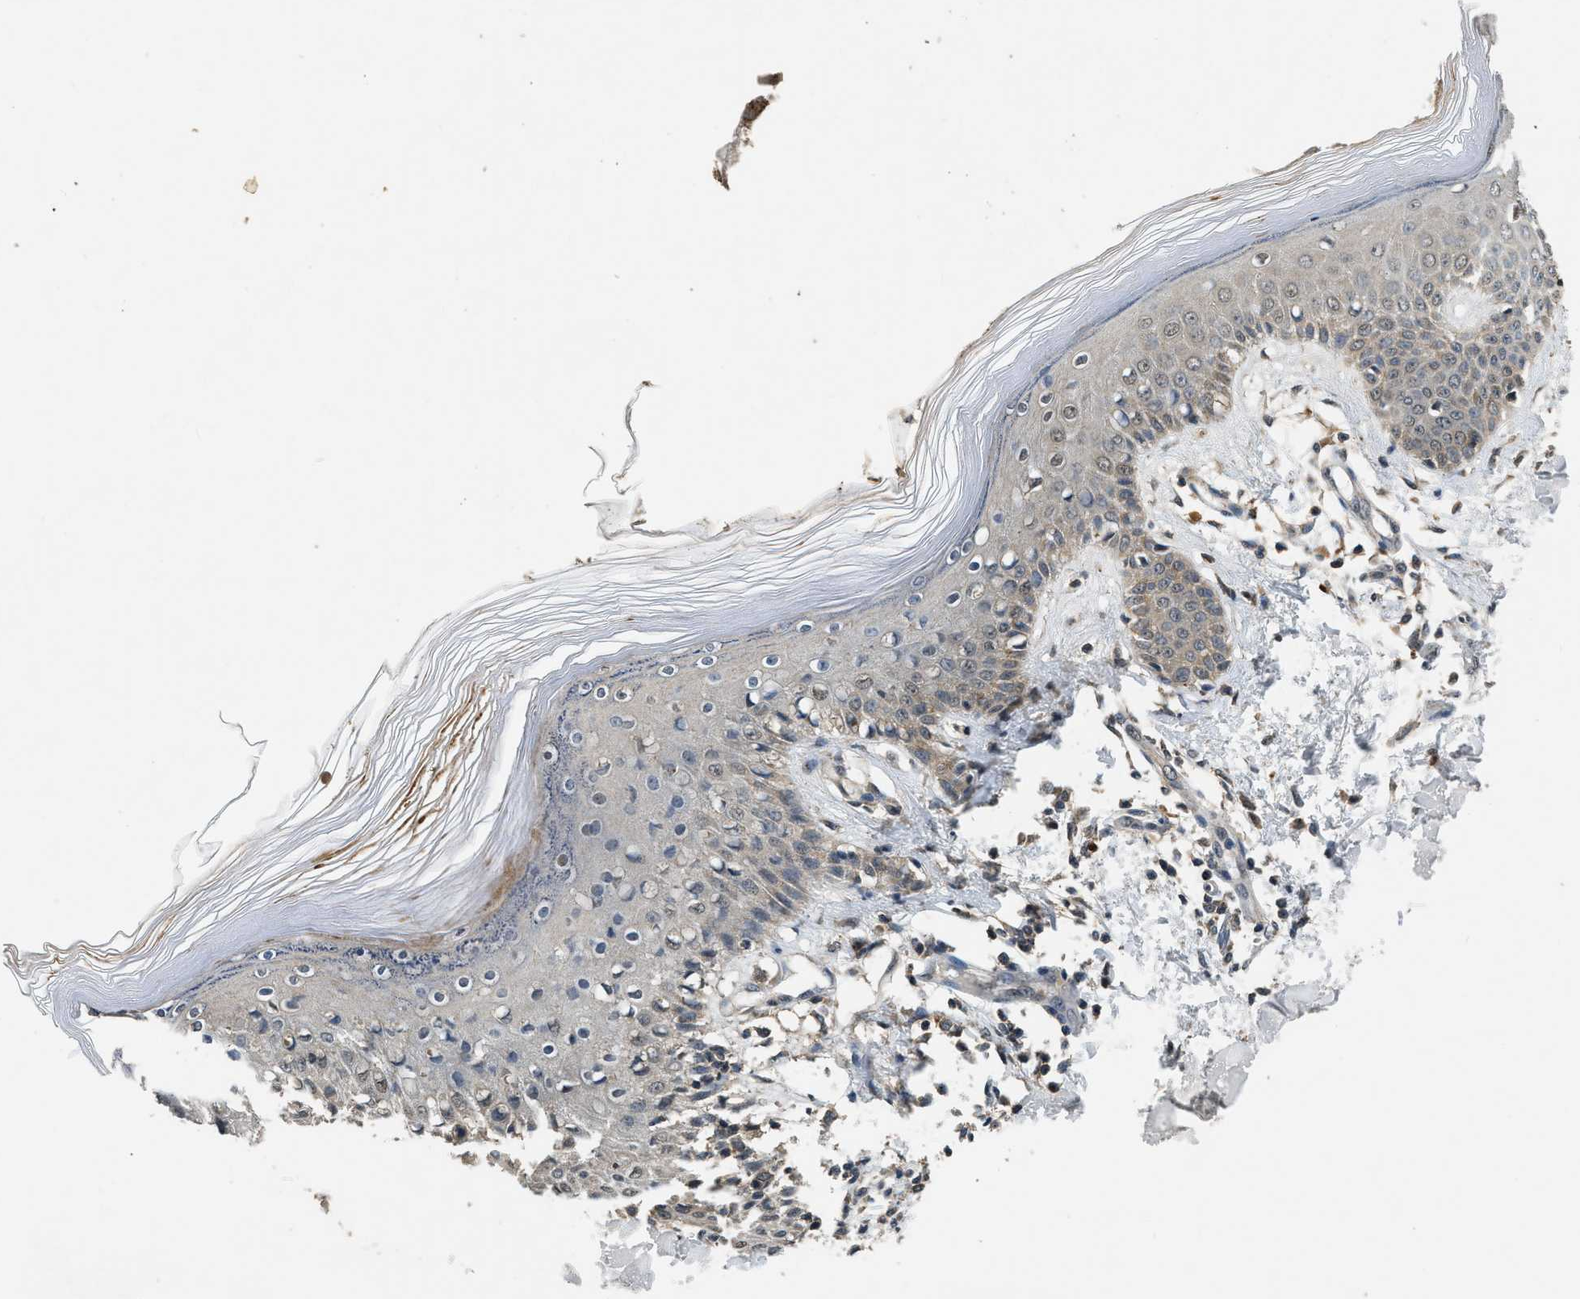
{"staining": {"intensity": "weak", "quantity": ">75%", "location": "cytoplasmic/membranous"}, "tissue": "skin", "cell_type": "Fibroblasts", "image_type": "normal", "snomed": [{"axis": "morphology", "description": "Normal tissue, NOS"}, {"axis": "topography", "description": "Skin"}], "caption": "A high-resolution micrograph shows immunohistochemistry staining of unremarkable skin, which reveals weak cytoplasmic/membranous staining in about >75% of fibroblasts. The staining was performed using DAB (3,3'-diaminobenzidine) to visualize the protein expression in brown, while the nuclei were stained in blue with hematoxylin (Magnification: 20x).", "gene": "SLC15A4", "patient": {"sex": "male", "age": 53}}